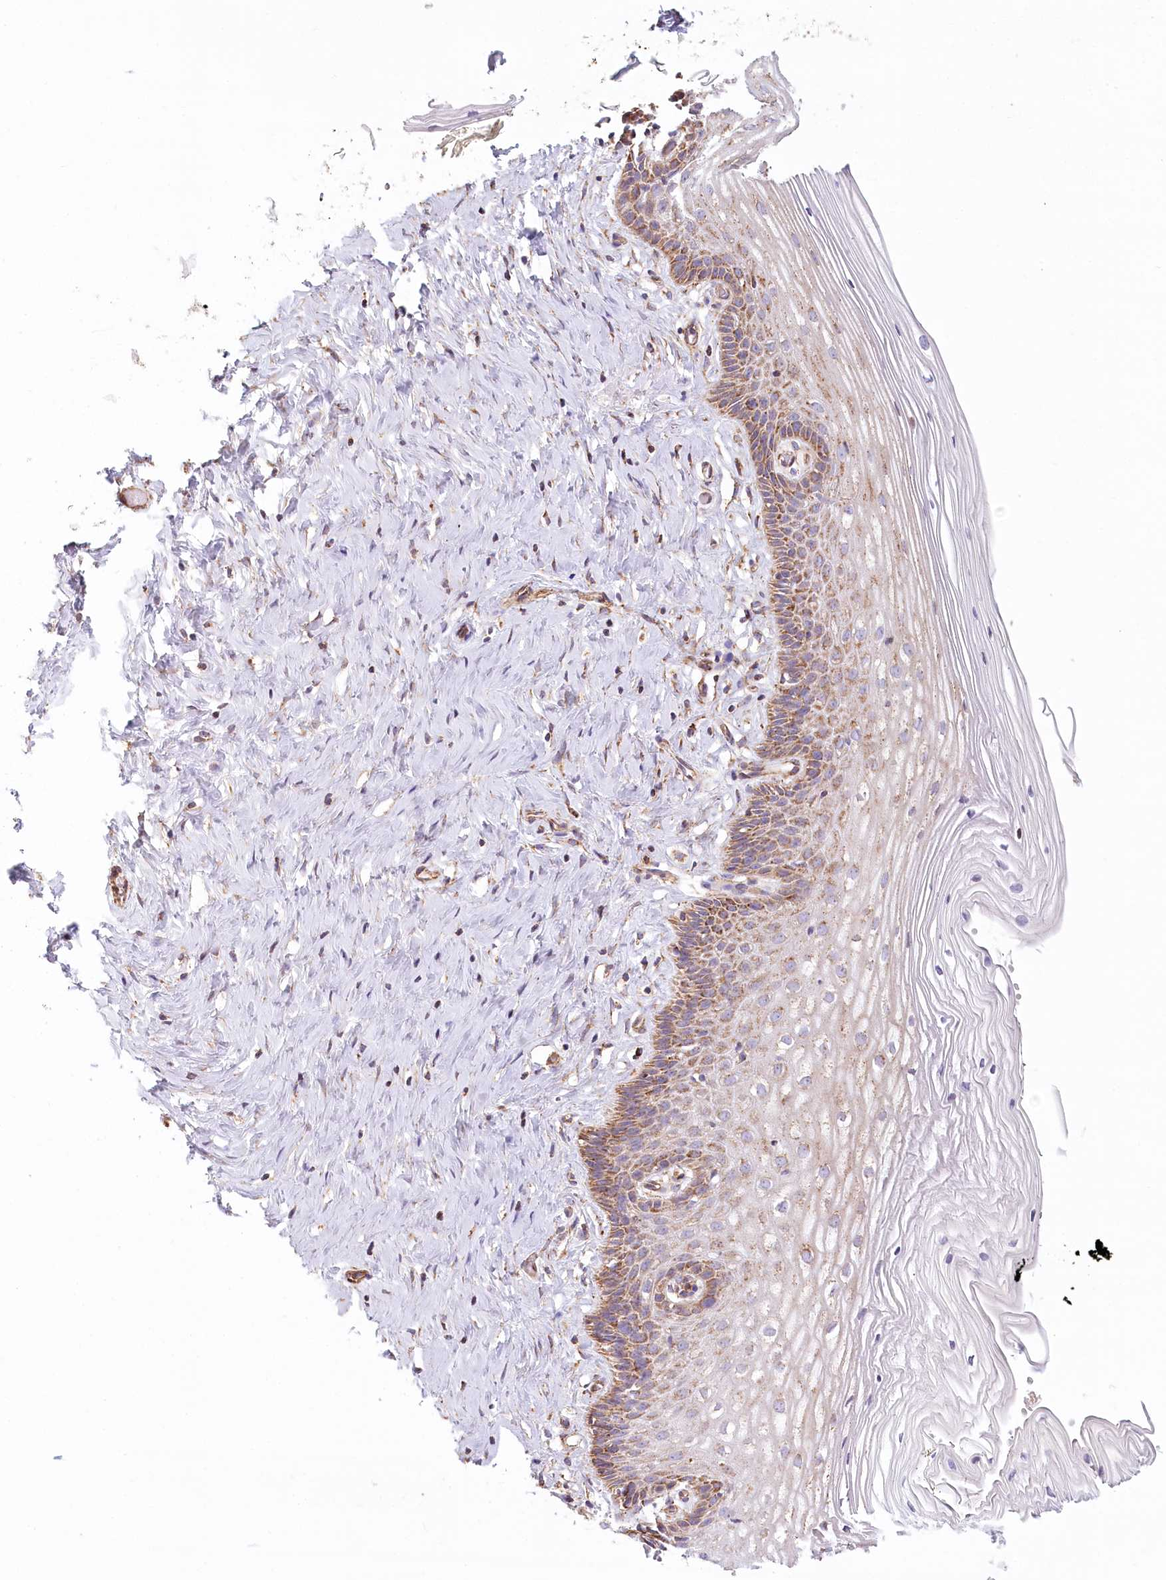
{"staining": {"intensity": "moderate", "quantity": ">75%", "location": "cytoplasmic/membranous"}, "tissue": "cervix", "cell_type": "Glandular cells", "image_type": "normal", "snomed": [{"axis": "morphology", "description": "Normal tissue, NOS"}, {"axis": "topography", "description": "Cervix"}], "caption": "Immunohistochemical staining of unremarkable cervix shows >75% levels of moderate cytoplasmic/membranous protein expression in approximately >75% of glandular cells.", "gene": "UMPS", "patient": {"sex": "female", "age": 33}}